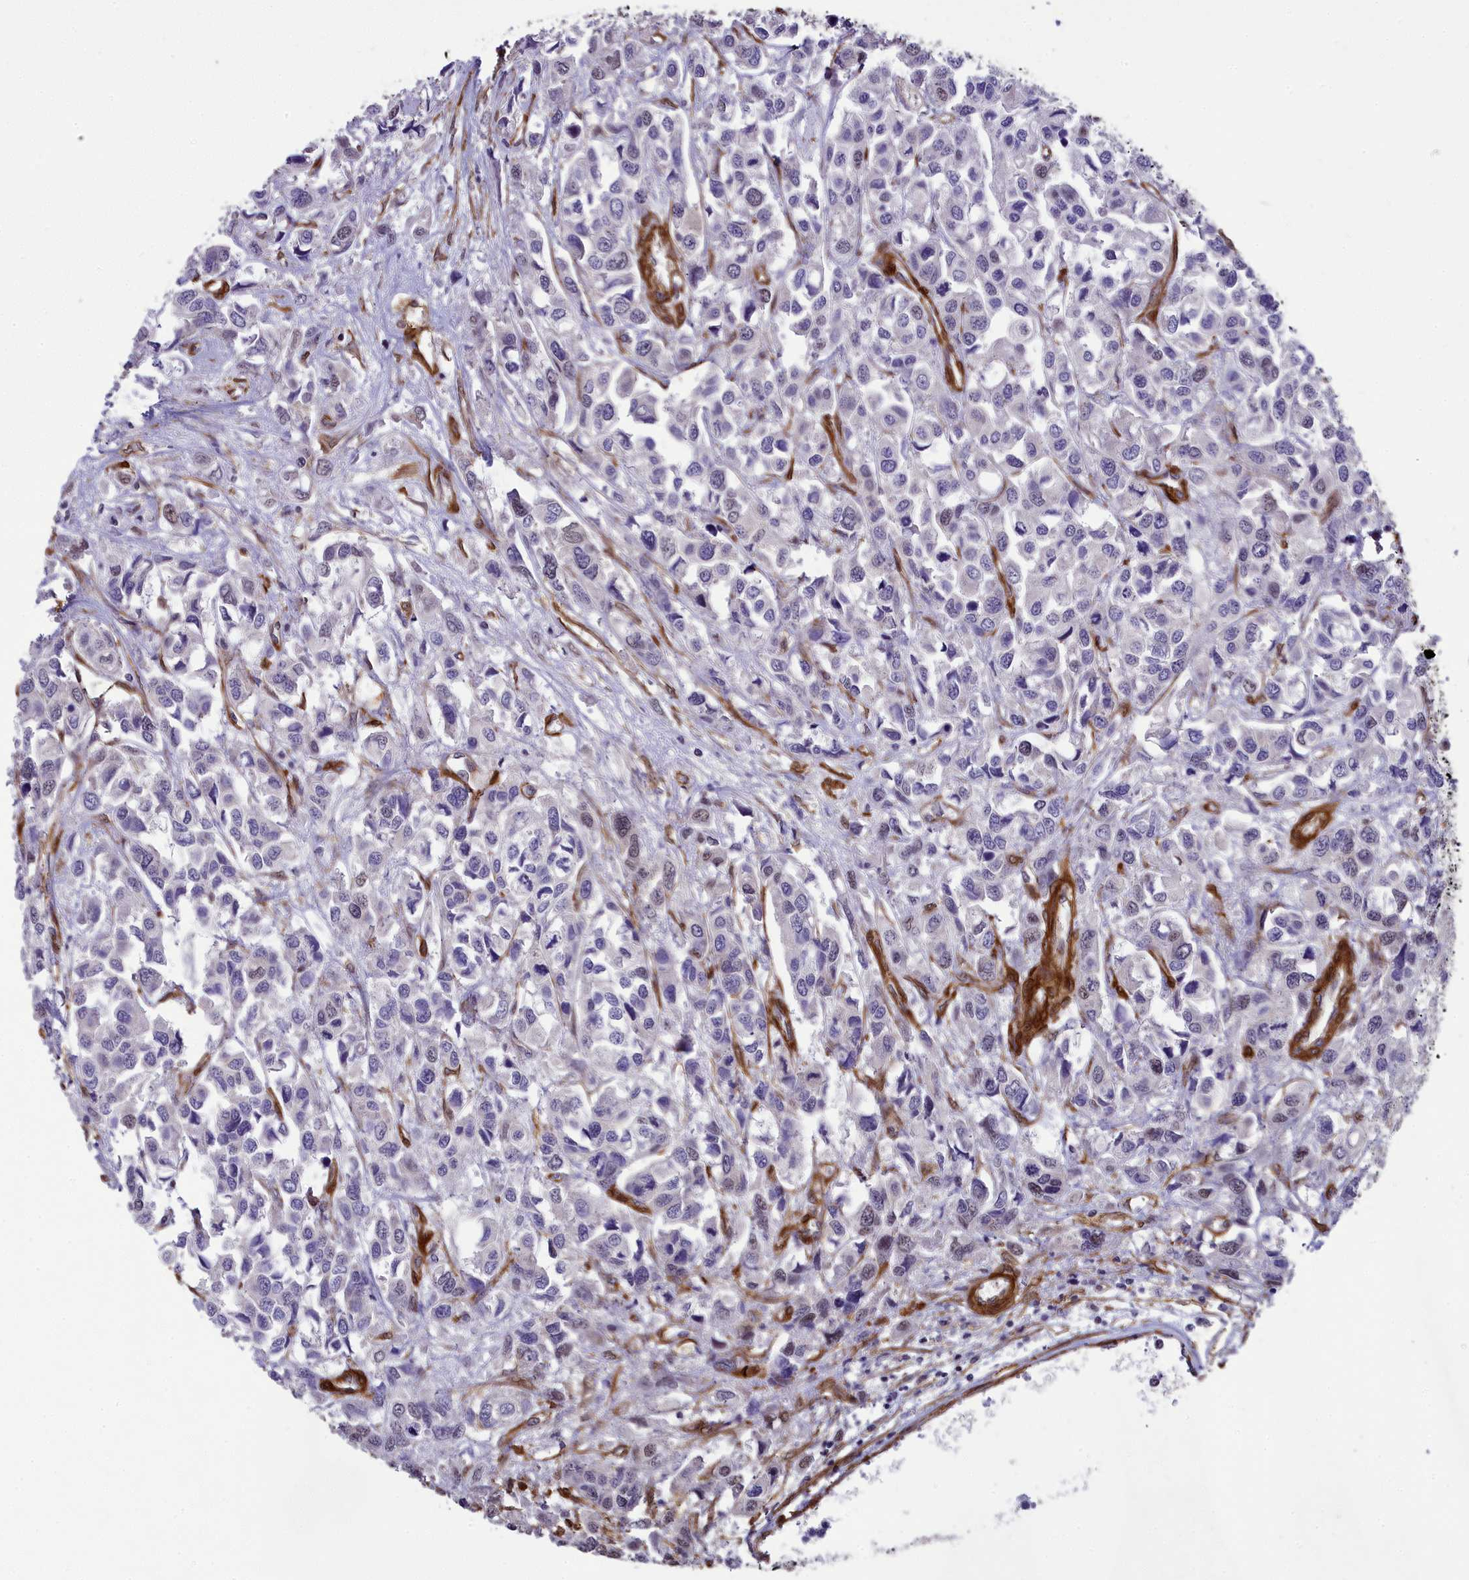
{"staining": {"intensity": "weak", "quantity": "<25%", "location": "nuclear"}, "tissue": "urothelial cancer", "cell_type": "Tumor cells", "image_type": "cancer", "snomed": [{"axis": "morphology", "description": "Urothelial carcinoma, High grade"}, {"axis": "topography", "description": "Urinary bladder"}], "caption": "DAB immunohistochemical staining of human urothelial cancer displays no significant staining in tumor cells. The staining is performed using DAB (3,3'-diaminobenzidine) brown chromogen with nuclei counter-stained in using hematoxylin.", "gene": "TNS1", "patient": {"sex": "male", "age": 67}}